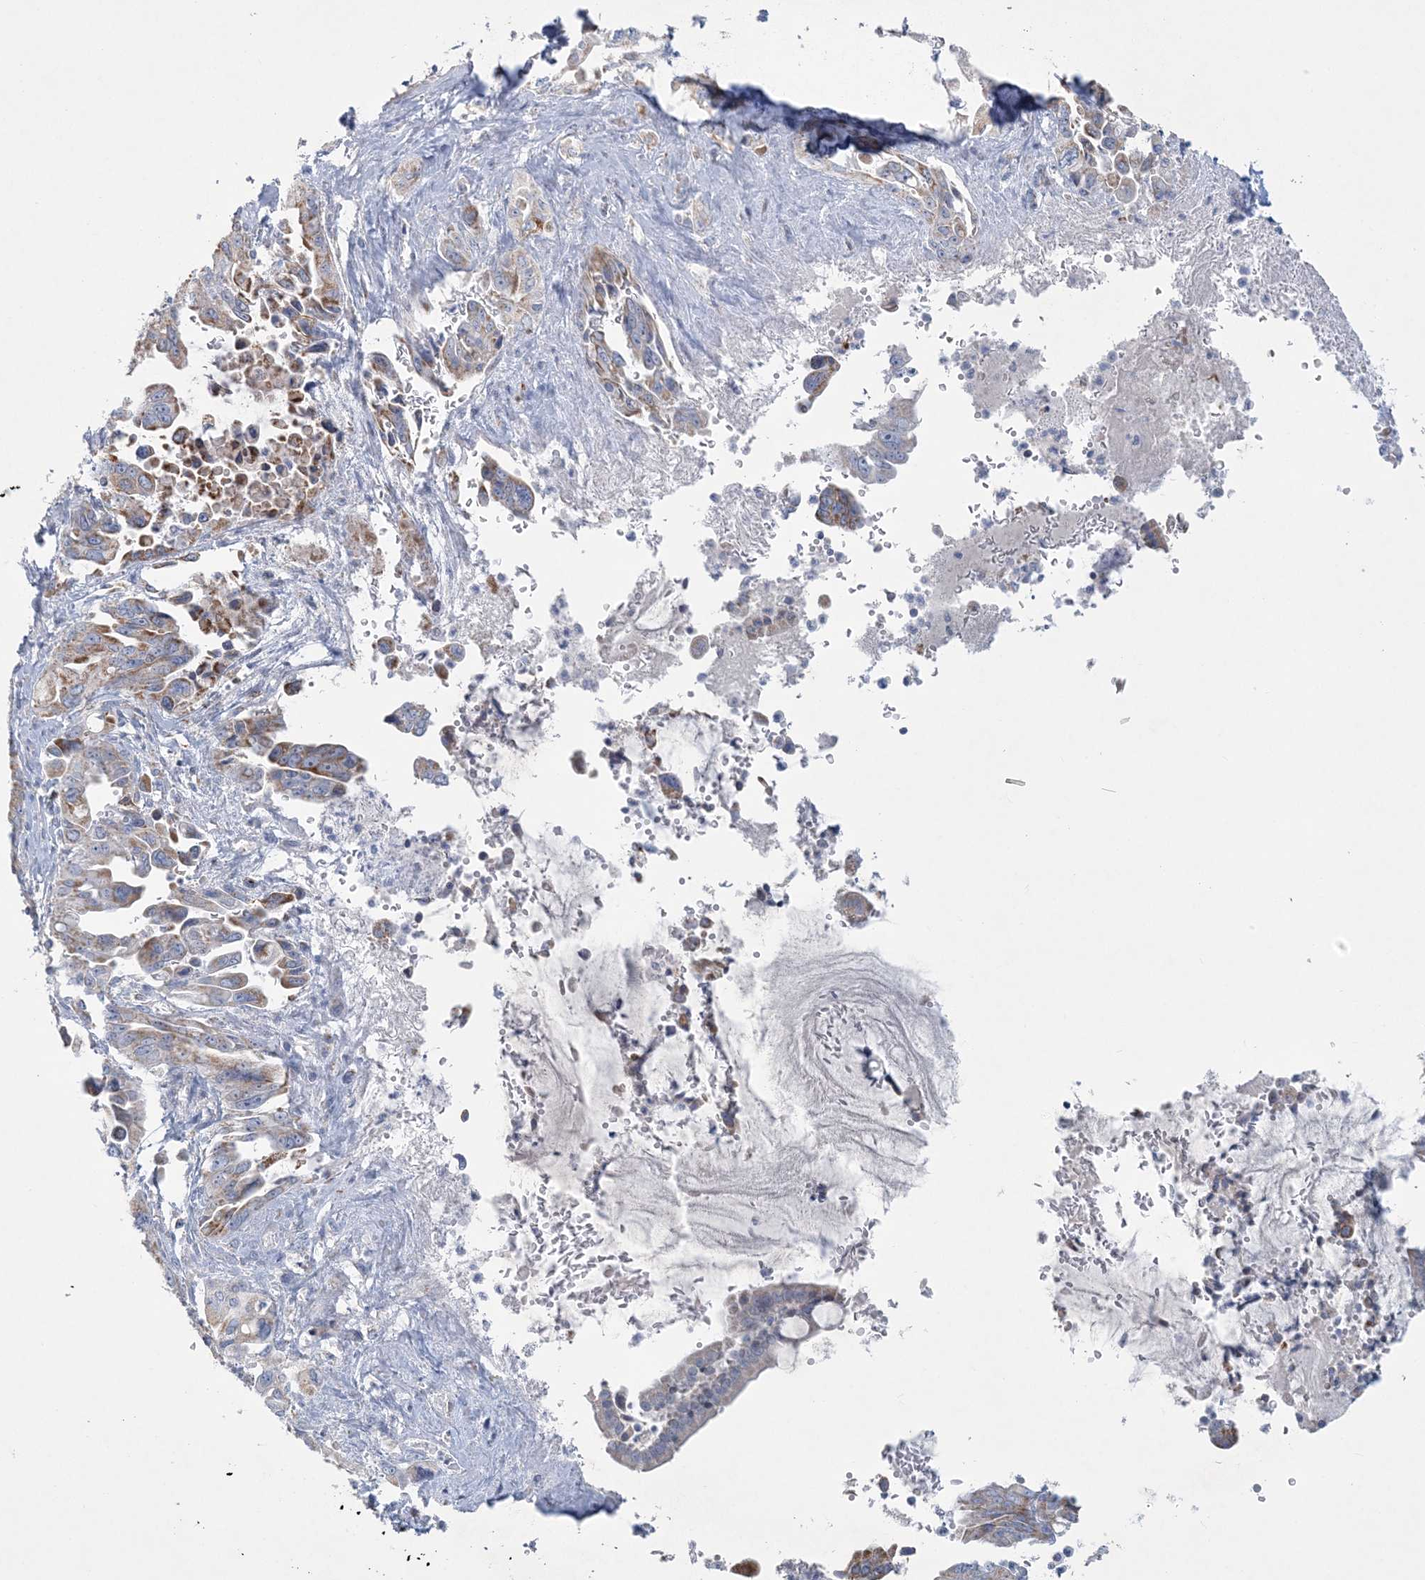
{"staining": {"intensity": "moderate", "quantity": ">75%", "location": "cytoplasmic/membranous"}, "tissue": "pancreatic cancer", "cell_type": "Tumor cells", "image_type": "cancer", "snomed": [{"axis": "morphology", "description": "Adenocarcinoma, NOS"}, {"axis": "topography", "description": "Pancreas"}], "caption": "This micrograph shows immunohistochemistry staining of pancreatic adenocarcinoma, with medium moderate cytoplasmic/membranous staining in about >75% of tumor cells.", "gene": "TBC1D7", "patient": {"sex": "male", "age": 70}}